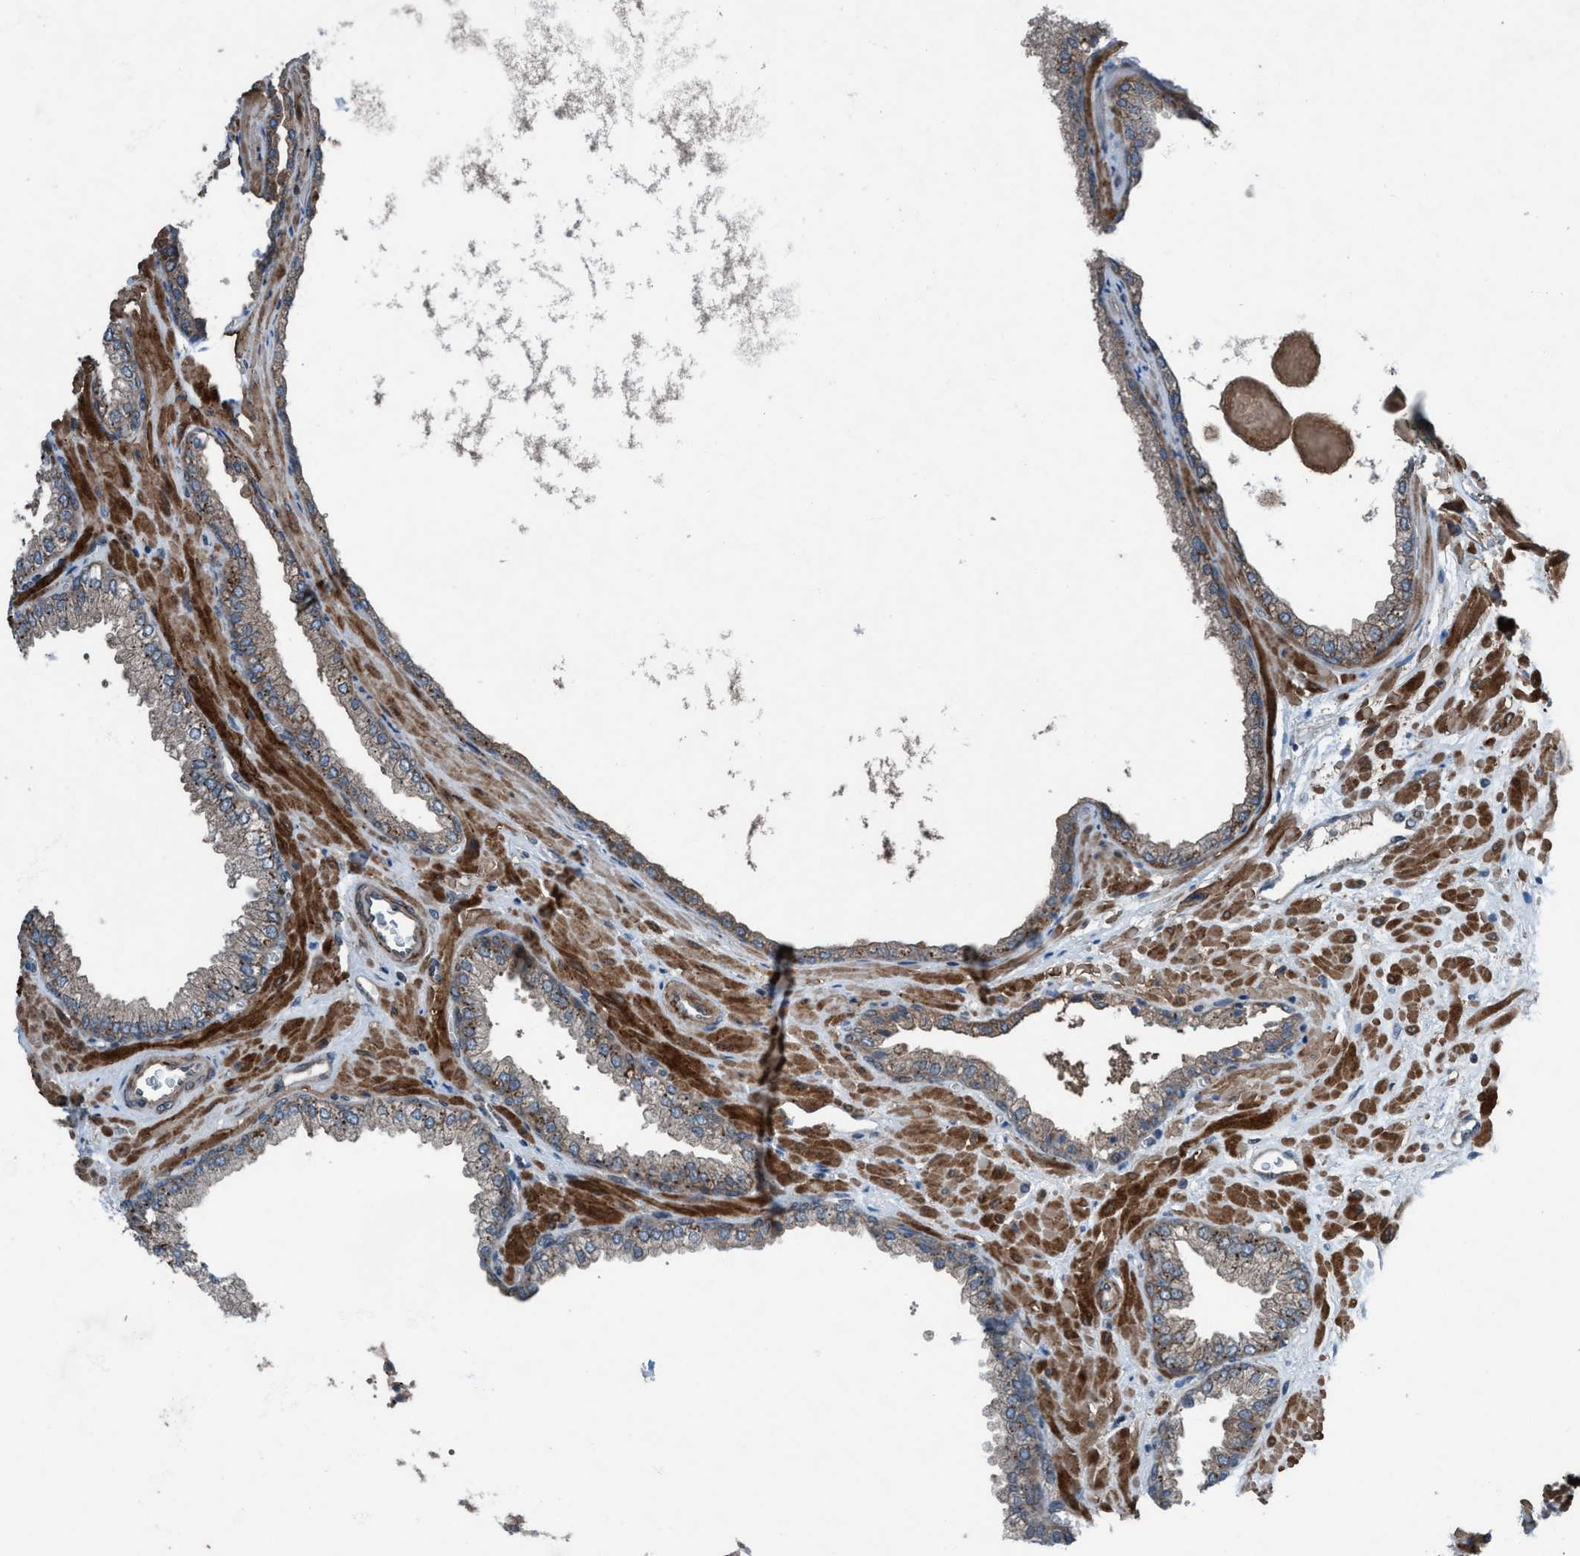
{"staining": {"intensity": "weak", "quantity": ">75%", "location": "cytoplasmic/membranous"}, "tissue": "prostate cancer", "cell_type": "Tumor cells", "image_type": "cancer", "snomed": [{"axis": "morphology", "description": "Adenocarcinoma, Low grade"}, {"axis": "topography", "description": "Prostate"}], "caption": "Human prostate cancer (adenocarcinoma (low-grade)) stained with a protein marker reveals weak staining in tumor cells.", "gene": "NISCH", "patient": {"sex": "male", "age": 71}}